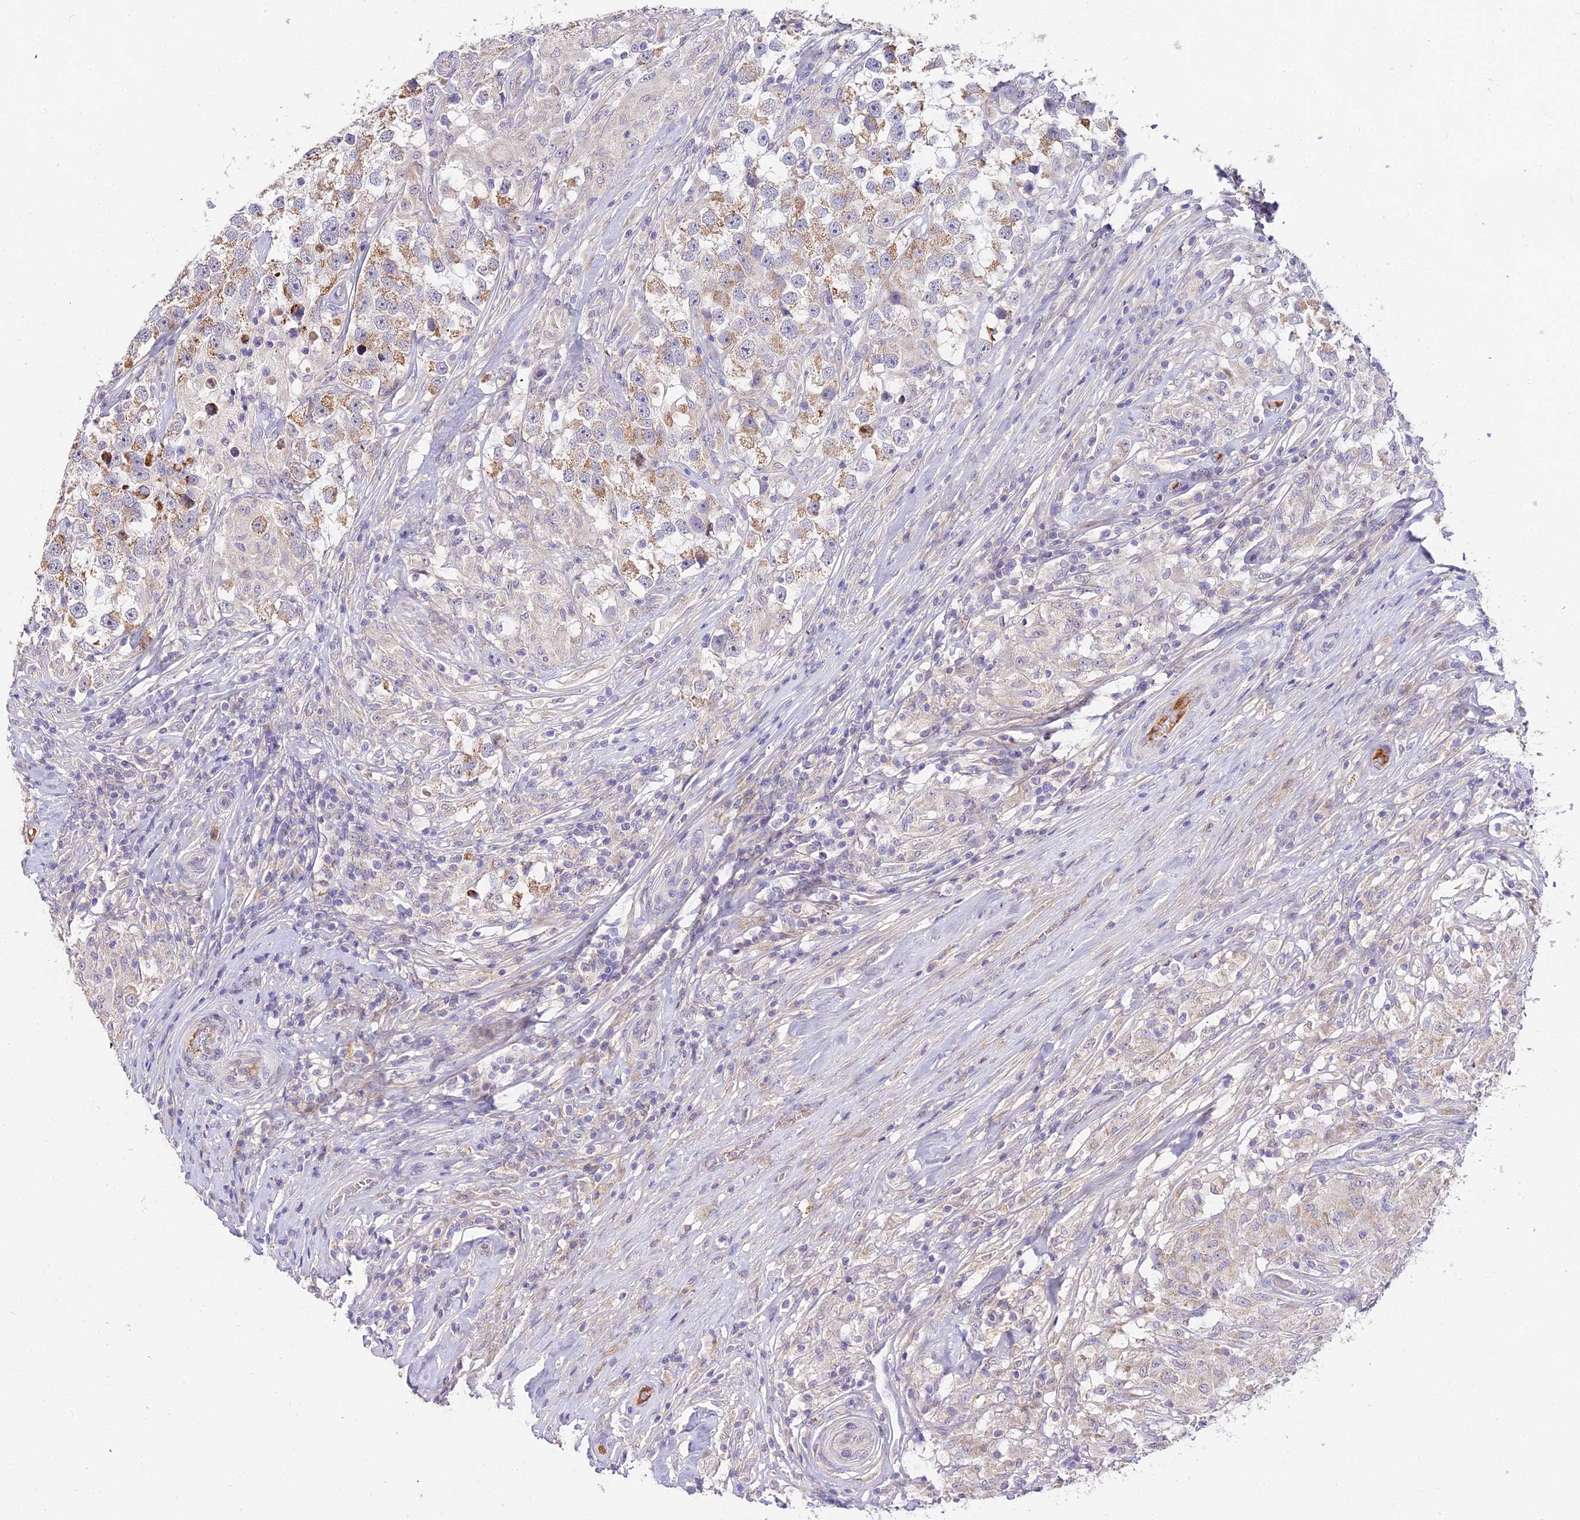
{"staining": {"intensity": "moderate", "quantity": "25%-75%", "location": "cytoplasmic/membranous"}, "tissue": "testis cancer", "cell_type": "Tumor cells", "image_type": "cancer", "snomed": [{"axis": "morphology", "description": "Seminoma, NOS"}, {"axis": "topography", "description": "Testis"}], "caption": "There is medium levels of moderate cytoplasmic/membranous positivity in tumor cells of testis cancer, as demonstrated by immunohistochemical staining (brown color).", "gene": "WDR5B", "patient": {"sex": "male", "age": 46}}